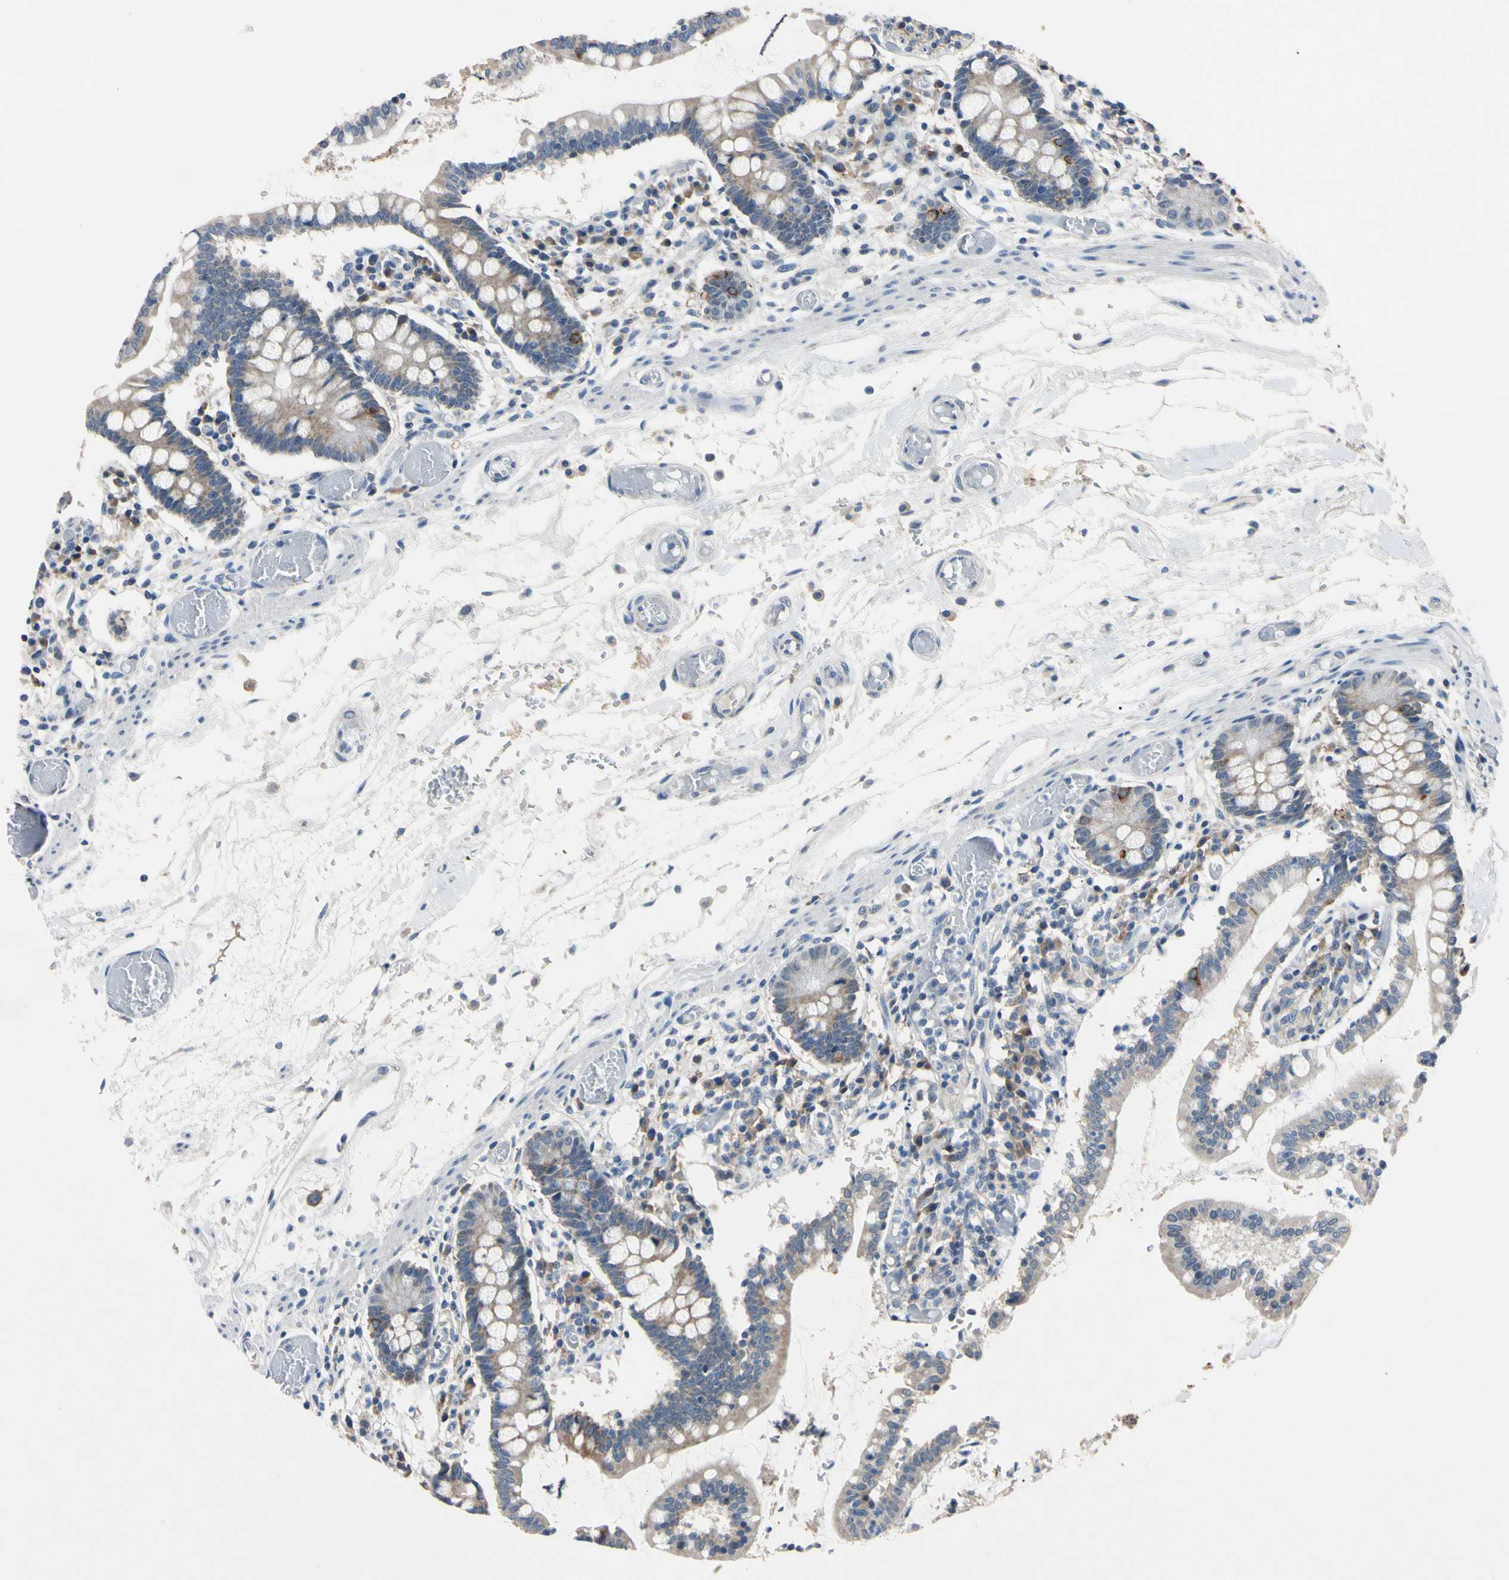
{"staining": {"intensity": "moderate", "quantity": "<25%", "location": "cytoplasmic/membranous"}, "tissue": "small intestine", "cell_type": "Glandular cells", "image_type": "normal", "snomed": [{"axis": "morphology", "description": "Normal tissue, NOS"}, {"axis": "topography", "description": "Small intestine"}], "caption": "An IHC photomicrograph of benign tissue is shown. Protein staining in brown shows moderate cytoplasmic/membranous positivity in small intestine within glandular cells.", "gene": "PNKD", "patient": {"sex": "female", "age": 61}}